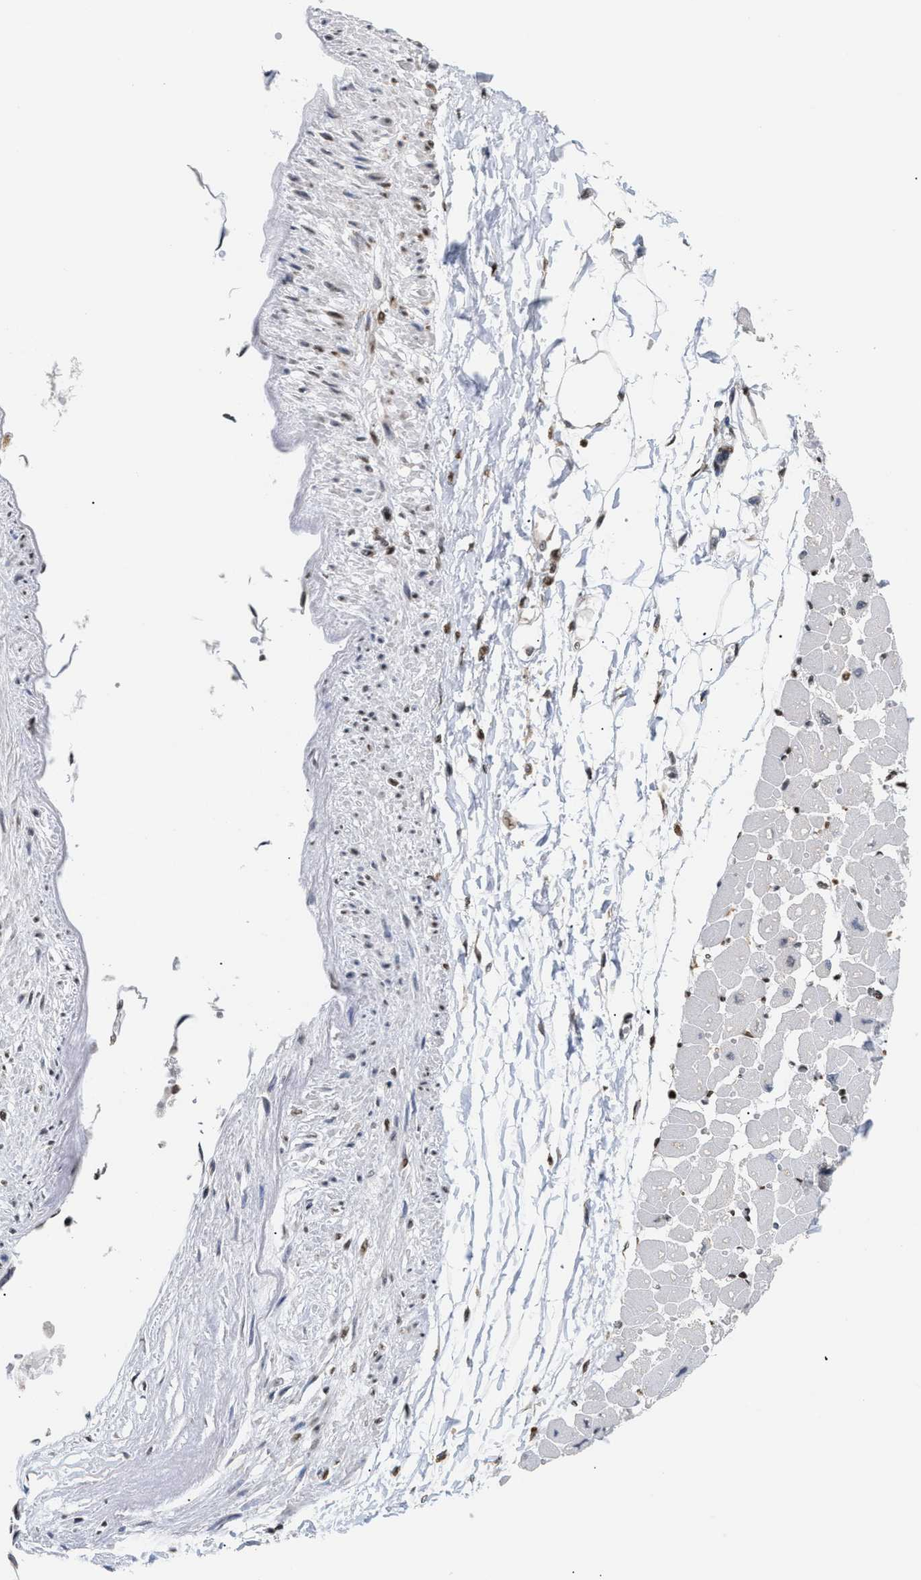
{"staining": {"intensity": "moderate", "quantity": "25%-75%", "location": "nuclear"}, "tissue": "heart muscle", "cell_type": "Cardiomyocytes", "image_type": "normal", "snomed": [{"axis": "morphology", "description": "Normal tissue, NOS"}, {"axis": "topography", "description": "Heart"}], "caption": "Protein analysis of unremarkable heart muscle reveals moderate nuclear positivity in about 25%-75% of cardiomyocytes. (DAB (3,3'-diaminobenzidine) = brown stain, brightfield microscopy at high magnification).", "gene": "HMGN2", "patient": {"sex": "female", "age": 54}}